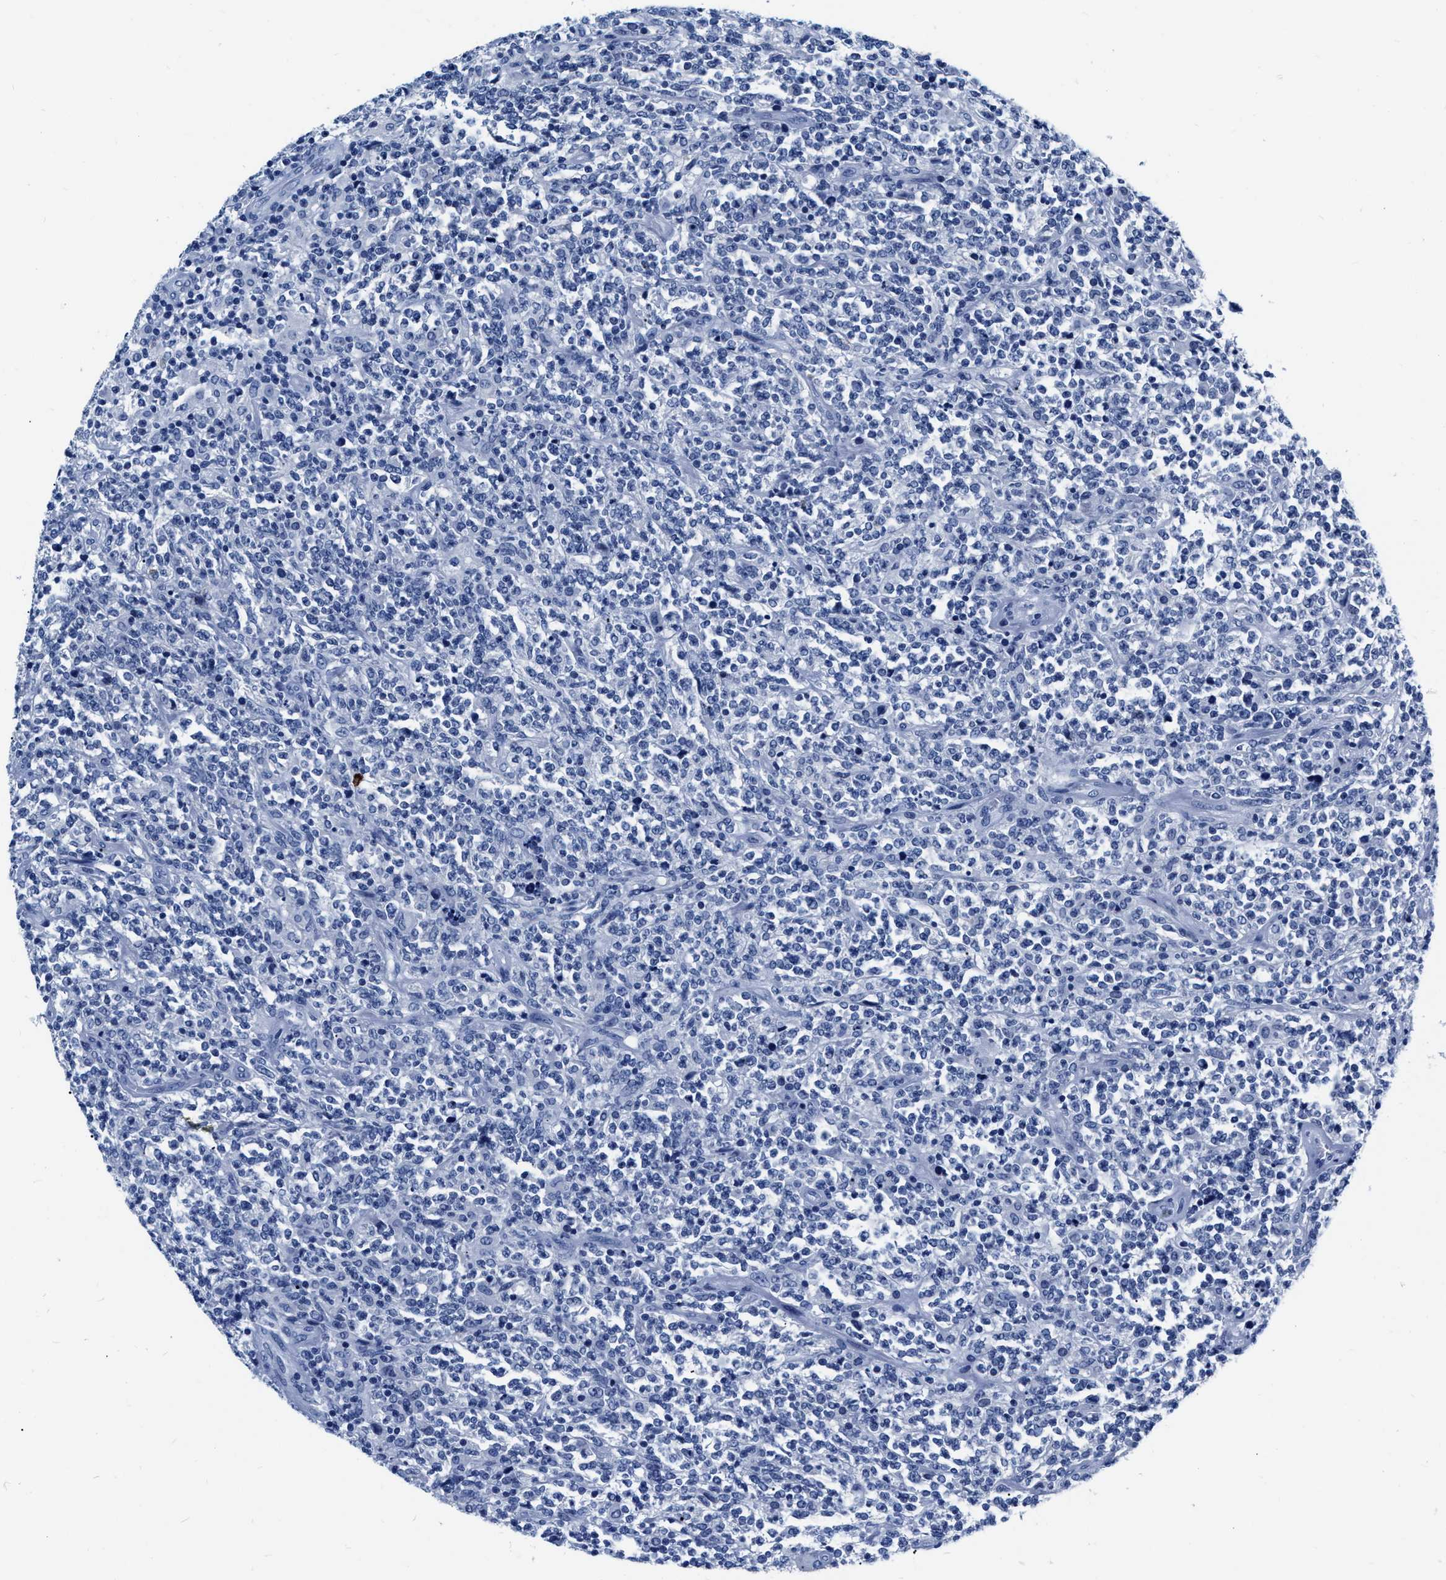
{"staining": {"intensity": "negative", "quantity": "none", "location": "none"}, "tissue": "lymphoma", "cell_type": "Tumor cells", "image_type": "cancer", "snomed": [{"axis": "morphology", "description": "Malignant lymphoma, non-Hodgkin's type, High grade"}, {"axis": "topography", "description": "Soft tissue"}], "caption": "An immunohistochemistry micrograph of lymphoma is shown. There is no staining in tumor cells of lymphoma.", "gene": "CER1", "patient": {"sex": "male", "age": 18}}